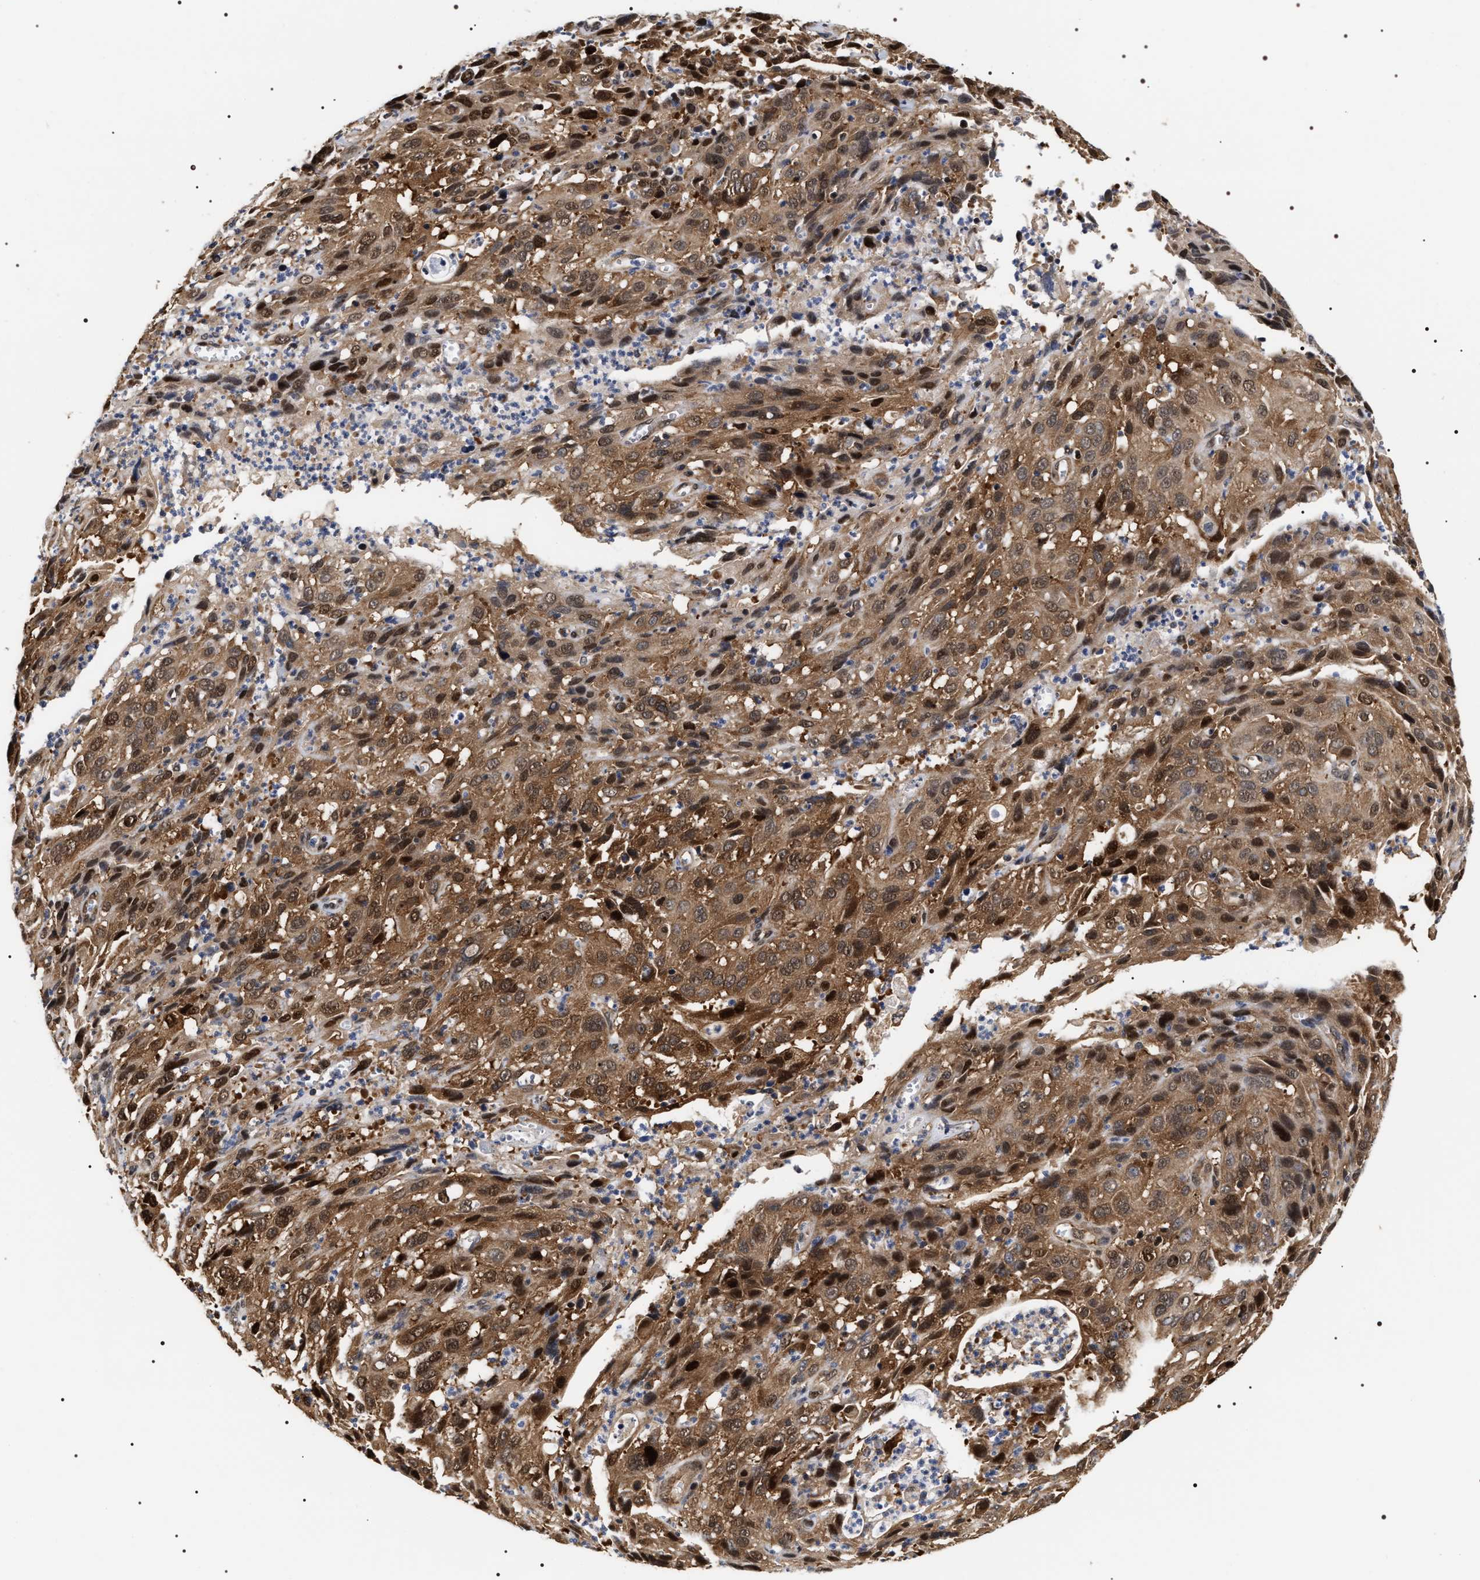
{"staining": {"intensity": "moderate", "quantity": ">75%", "location": "cytoplasmic/membranous,nuclear"}, "tissue": "cervical cancer", "cell_type": "Tumor cells", "image_type": "cancer", "snomed": [{"axis": "morphology", "description": "Squamous cell carcinoma, NOS"}, {"axis": "topography", "description": "Cervix"}], "caption": "This image displays IHC staining of cervical cancer, with medium moderate cytoplasmic/membranous and nuclear positivity in approximately >75% of tumor cells.", "gene": "BAG6", "patient": {"sex": "female", "age": 32}}